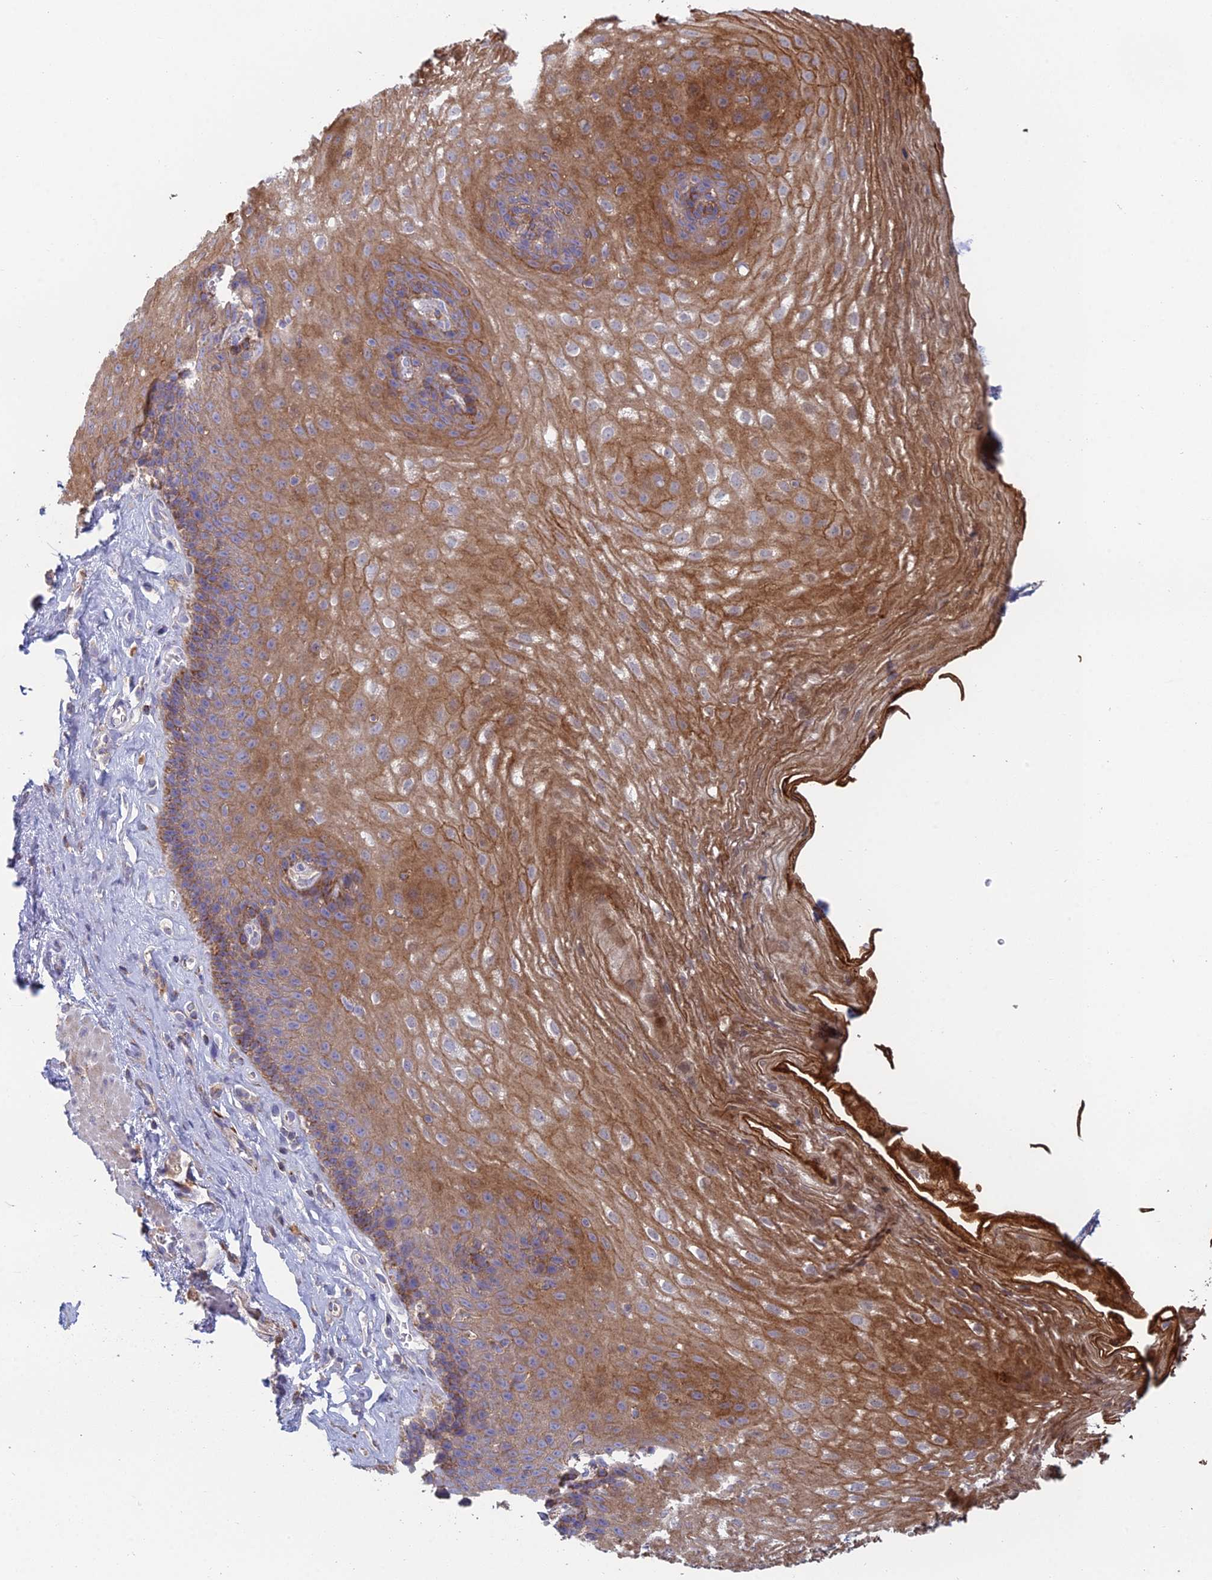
{"staining": {"intensity": "moderate", "quantity": ">75%", "location": "cytoplasmic/membranous"}, "tissue": "esophagus", "cell_type": "Squamous epithelial cells", "image_type": "normal", "snomed": [{"axis": "morphology", "description": "Normal tissue, NOS"}, {"axis": "topography", "description": "Esophagus"}], "caption": "This micrograph reveals immunohistochemistry (IHC) staining of benign human esophagus, with medium moderate cytoplasmic/membranous positivity in approximately >75% of squamous epithelial cells.", "gene": "IFTAP", "patient": {"sex": "female", "age": 66}}